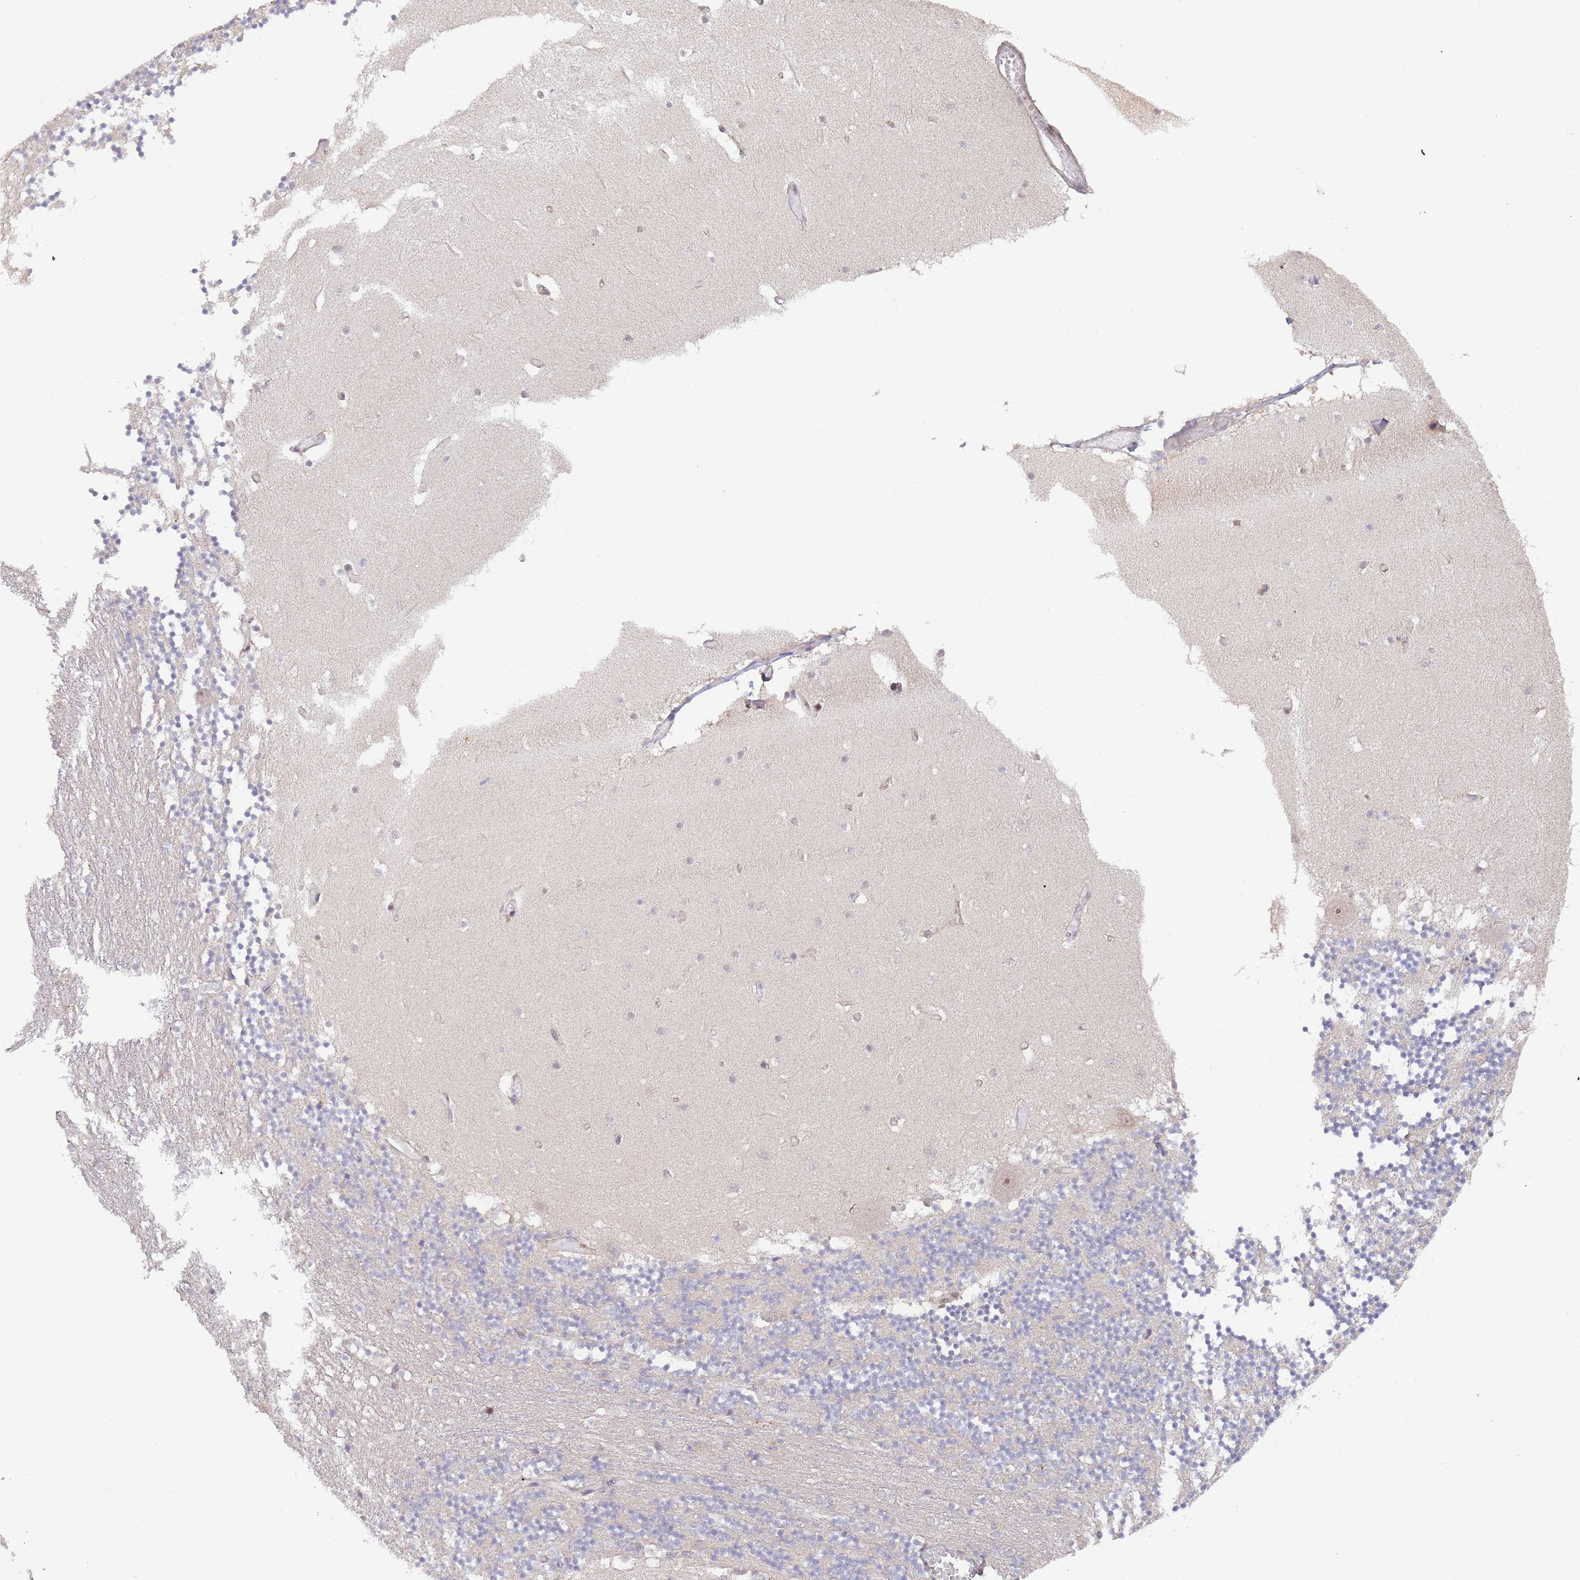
{"staining": {"intensity": "negative", "quantity": "none", "location": "none"}, "tissue": "cerebellum", "cell_type": "Cells in granular layer", "image_type": "normal", "snomed": [{"axis": "morphology", "description": "Normal tissue, NOS"}, {"axis": "topography", "description": "Cerebellum"}], "caption": "High magnification brightfield microscopy of benign cerebellum stained with DAB (brown) and counterstained with hematoxylin (blue): cells in granular layer show no significant positivity. (DAB immunohistochemistry, high magnification).", "gene": "PRR16", "patient": {"sex": "female", "age": 28}}